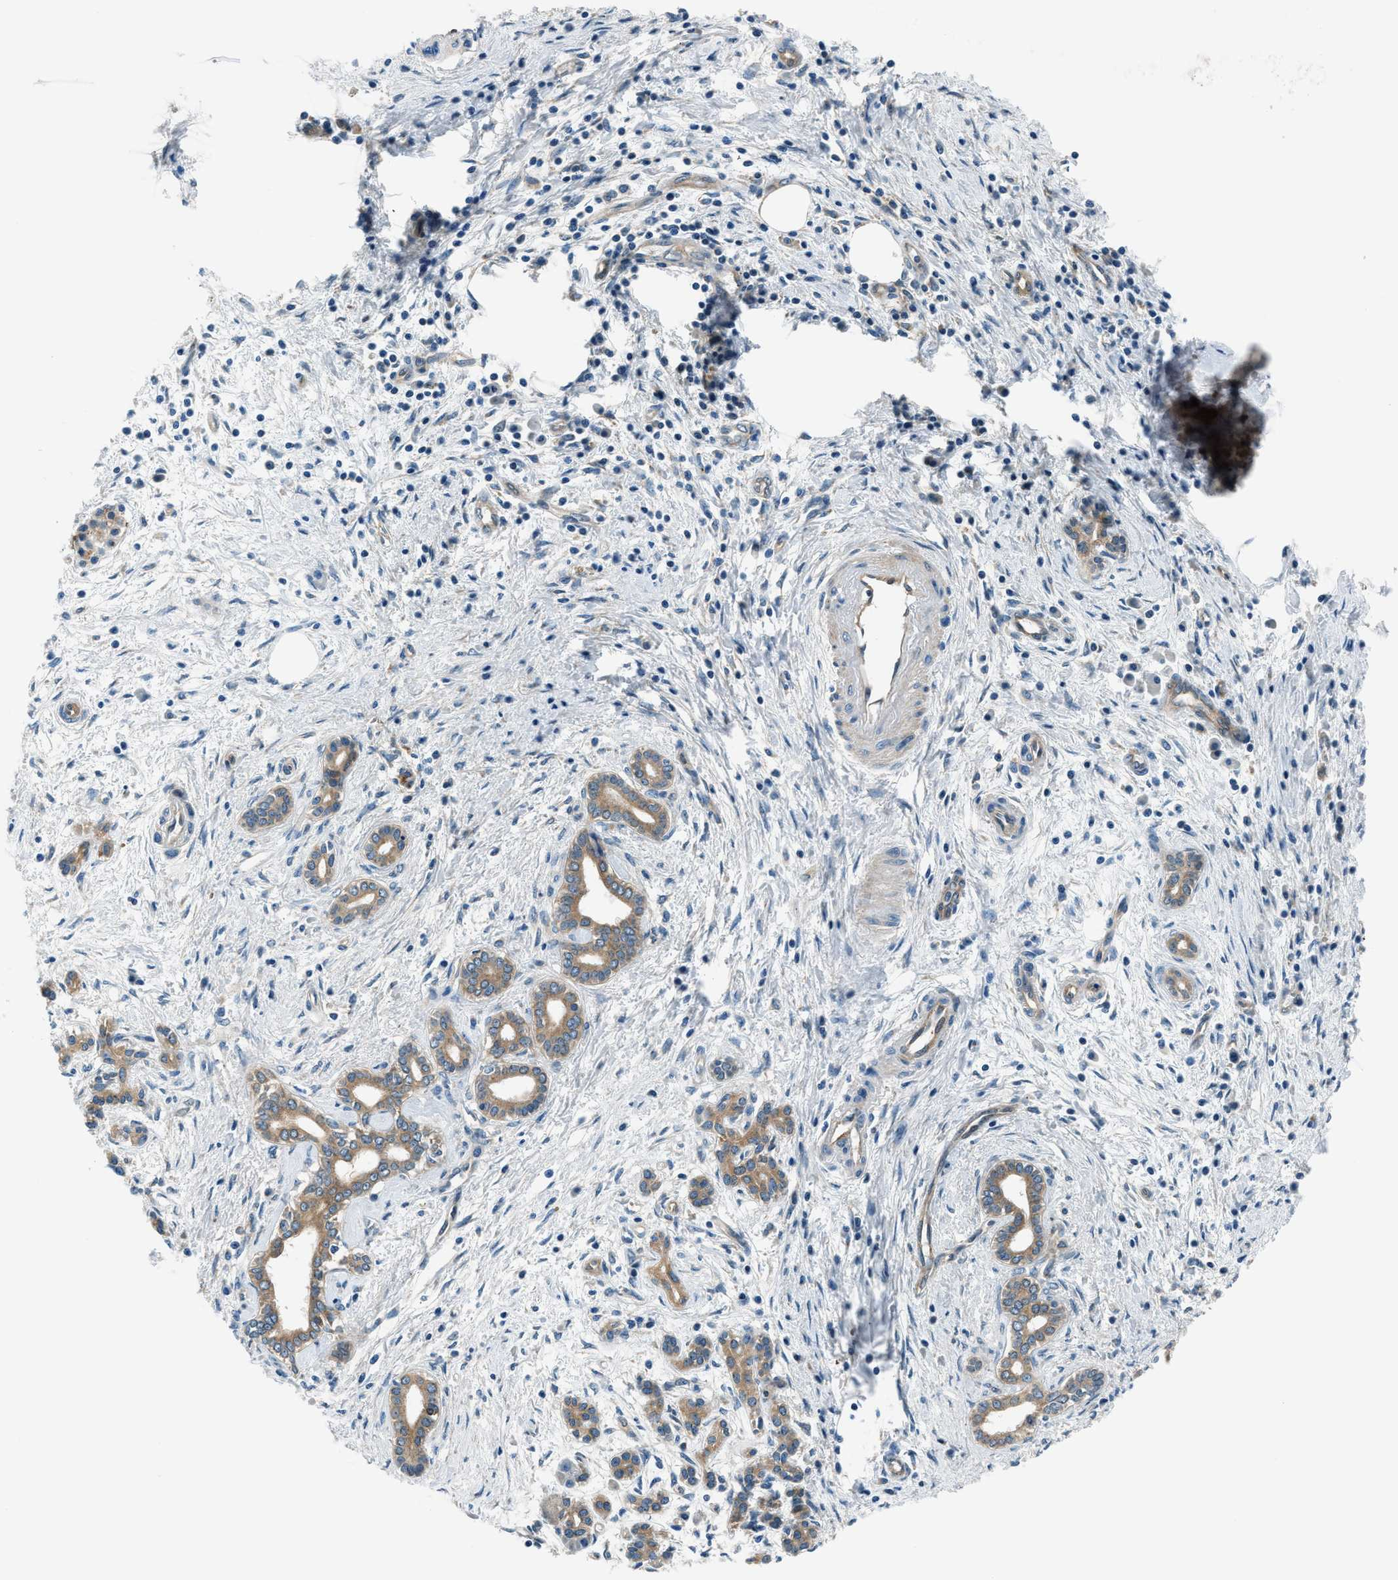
{"staining": {"intensity": "moderate", "quantity": ">75%", "location": "cytoplasmic/membranous"}, "tissue": "pancreatic cancer", "cell_type": "Tumor cells", "image_type": "cancer", "snomed": [{"axis": "morphology", "description": "Adenocarcinoma, NOS"}, {"axis": "topography", "description": "Pancreas"}], "caption": "Protein analysis of pancreatic cancer (adenocarcinoma) tissue demonstrates moderate cytoplasmic/membranous staining in approximately >75% of tumor cells.", "gene": "SLC19A2", "patient": {"sex": "female", "age": 70}}